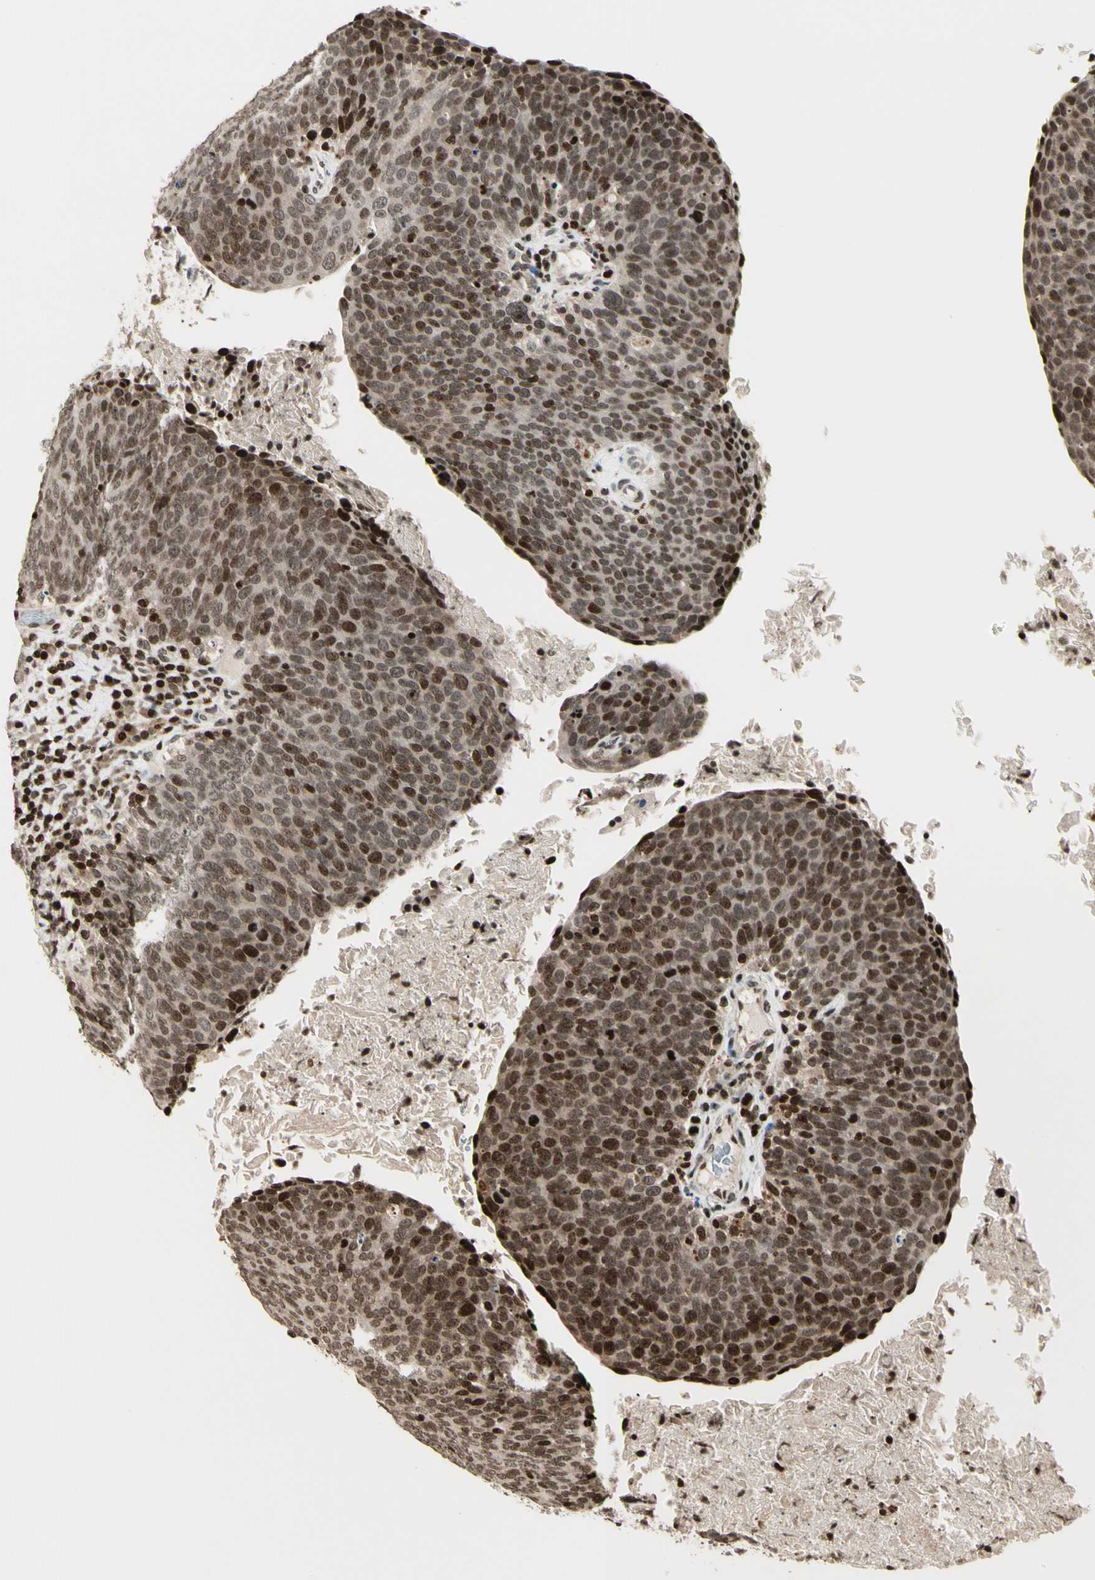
{"staining": {"intensity": "moderate", "quantity": ">75%", "location": "nuclear"}, "tissue": "head and neck cancer", "cell_type": "Tumor cells", "image_type": "cancer", "snomed": [{"axis": "morphology", "description": "Squamous cell carcinoma, NOS"}, {"axis": "morphology", "description": "Squamous cell carcinoma, metastatic, NOS"}, {"axis": "topography", "description": "Lymph node"}, {"axis": "topography", "description": "Head-Neck"}], "caption": "Immunohistochemistry (IHC) (DAB (3,3'-diaminobenzidine)) staining of human head and neck cancer shows moderate nuclear protein positivity in approximately >75% of tumor cells.", "gene": "TSHZ3", "patient": {"sex": "male", "age": 62}}